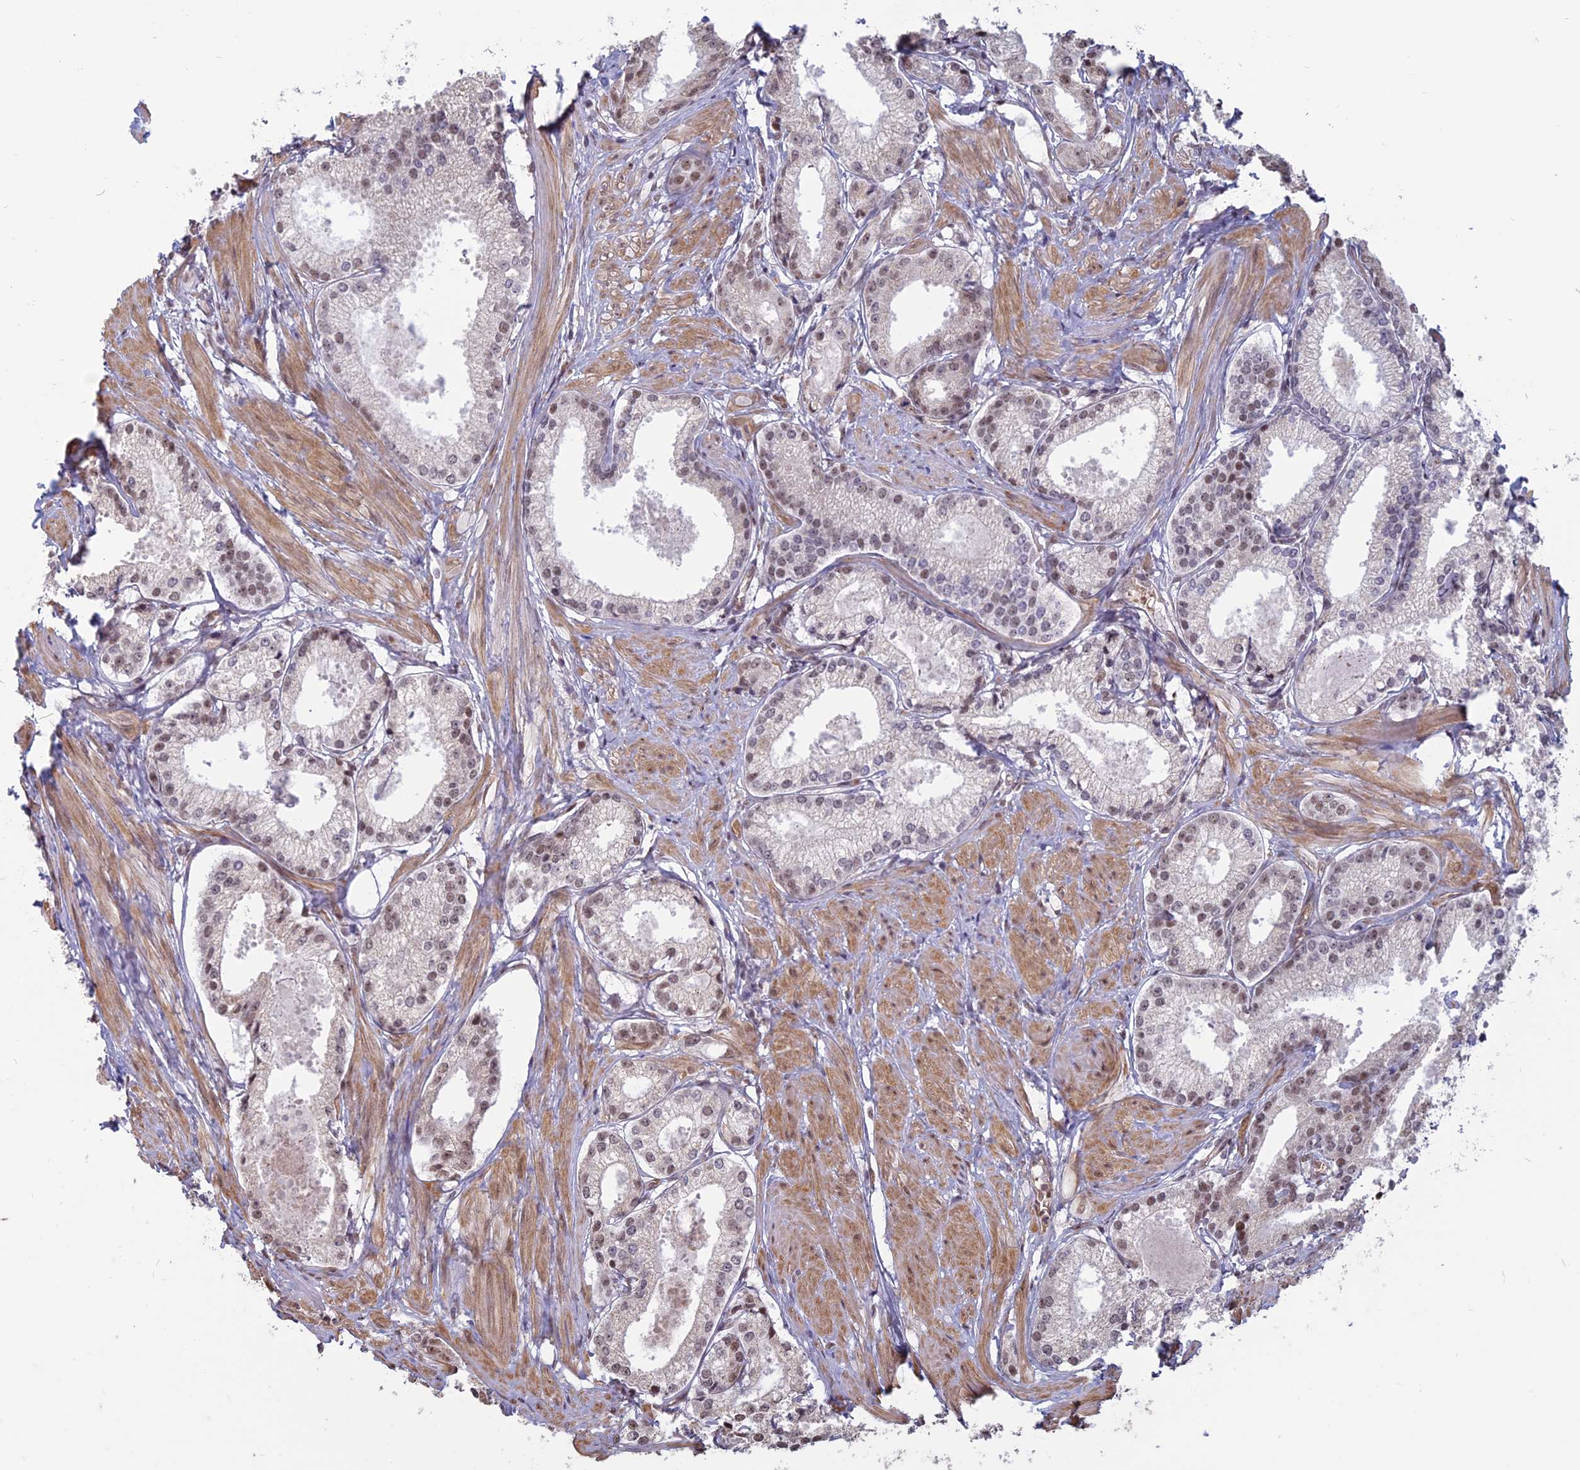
{"staining": {"intensity": "moderate", "quantity": ">75%", "location": "nuclear"}, "tissue": "prostate cancer", "cell_type": "Tumor cells", "image_type": "cancer", "snomed": [{"axis": "morphology", "description": "Adenocarcinoma, Low grade"}, {"axis": "topography", "description": "Prostate"}], "caption": "Immunohistochemistry (IHC) photomicrograph of neoplastic tissue: human prostate cancer (low-grade adenocarcinoma) stained using IHC reveals medium levels of moderate protein expression localized specifically in the nuclear of tumor cells, appearing as a nuclear brown color.", "gene": "MFAP1", "patient": {"sex": "male", "age": 57}}